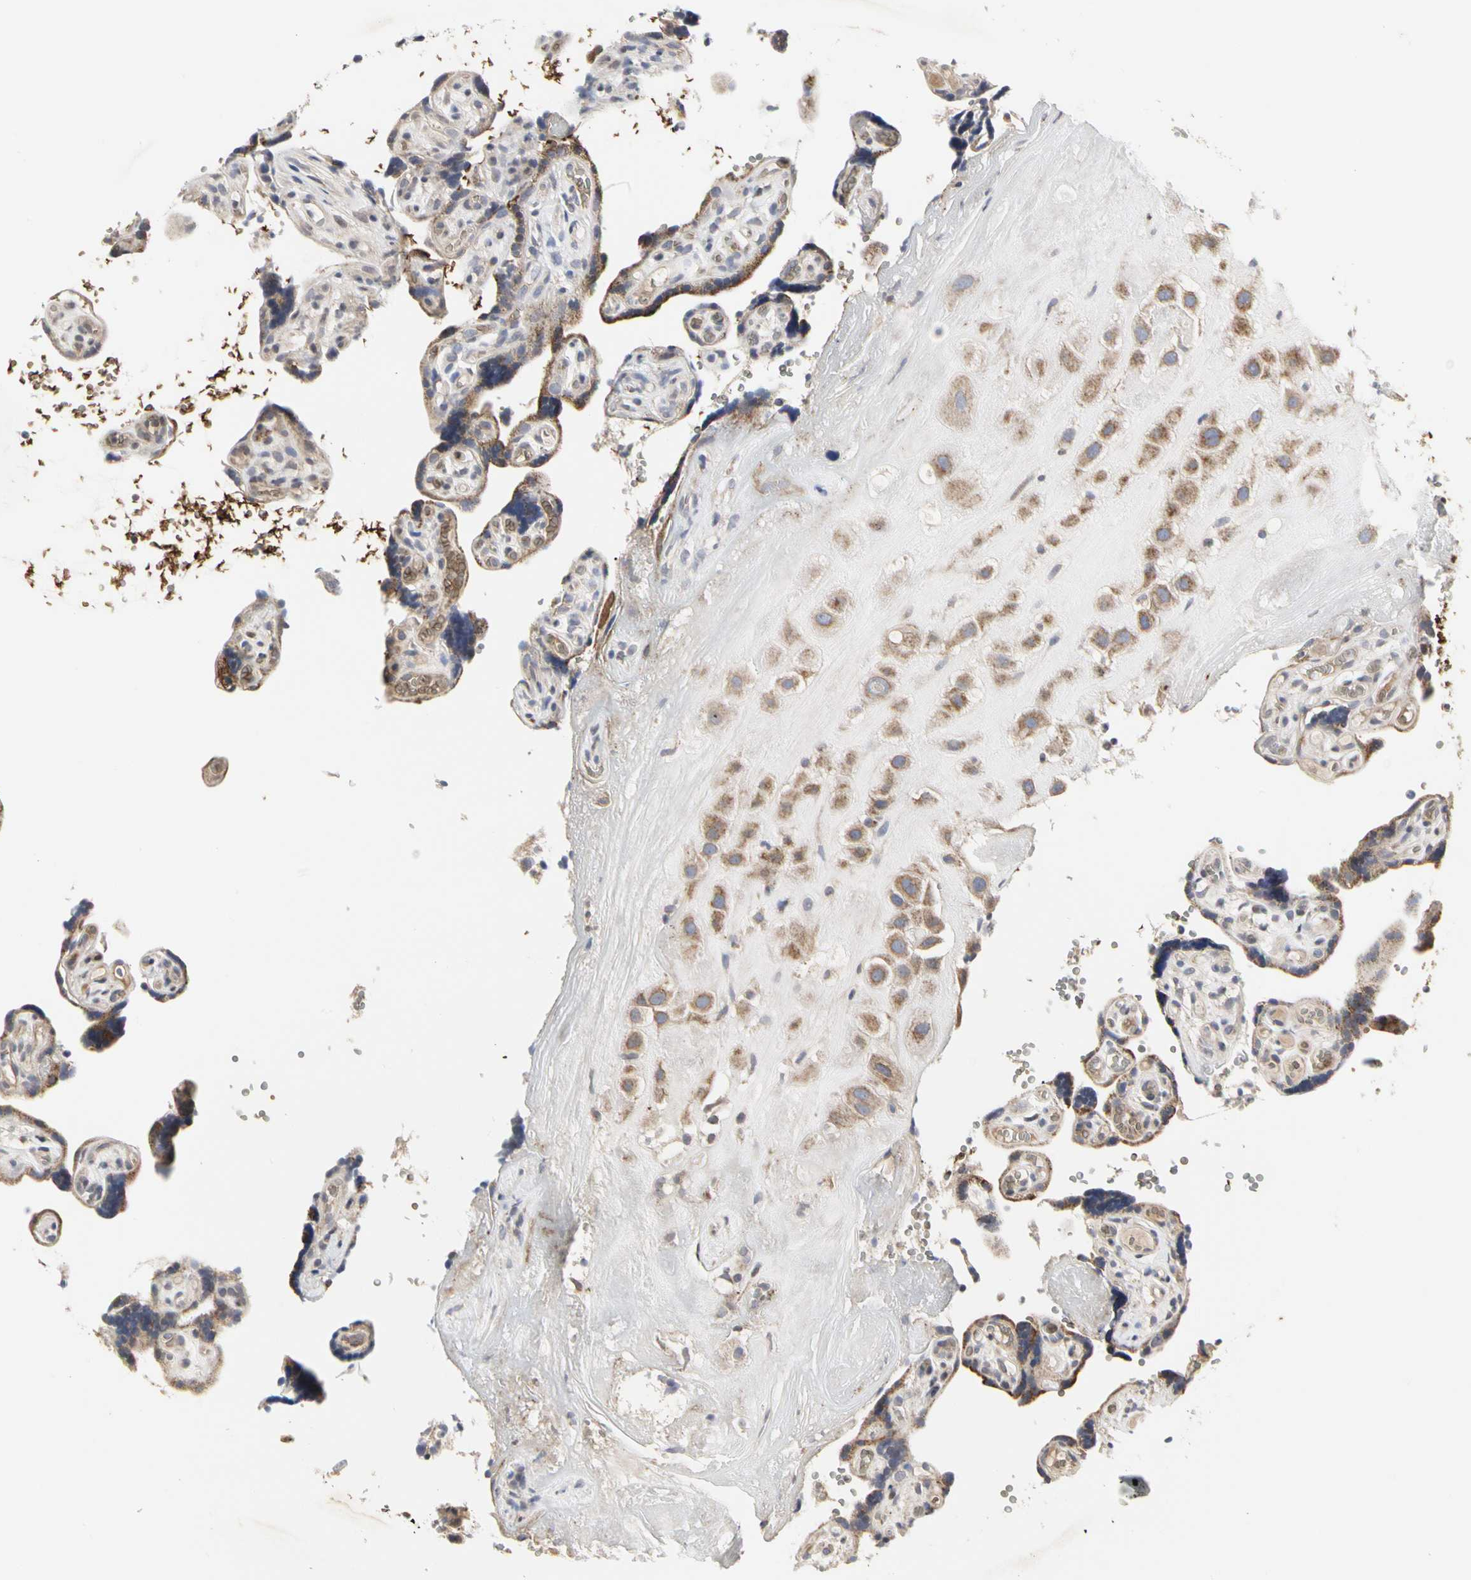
{"staining": {"intensity": "moderate", "quantity": ">75%", "location": "cytoplasmic/membranous"}, "tissue": "placenta", "cell_type": "Decidual cells", "image_type": "normal", "snomed": [{"axis": "morphology", "description": "Normal tissue, NOS"}, {"axis": "topography", "description": "Placenta"}], "caption": "High-magnification brightfield microscopy of normal placenta stained with DAB (3,3'-diaminobenzidine) (brown) and counterstained with hematoxylin (blue). decidual cells exhibit moderate cytoplasmic/membranous staining is seen in about>75% of cells.", "gene": "TSKU", "patient": {"sex": "female", "age": 30}}